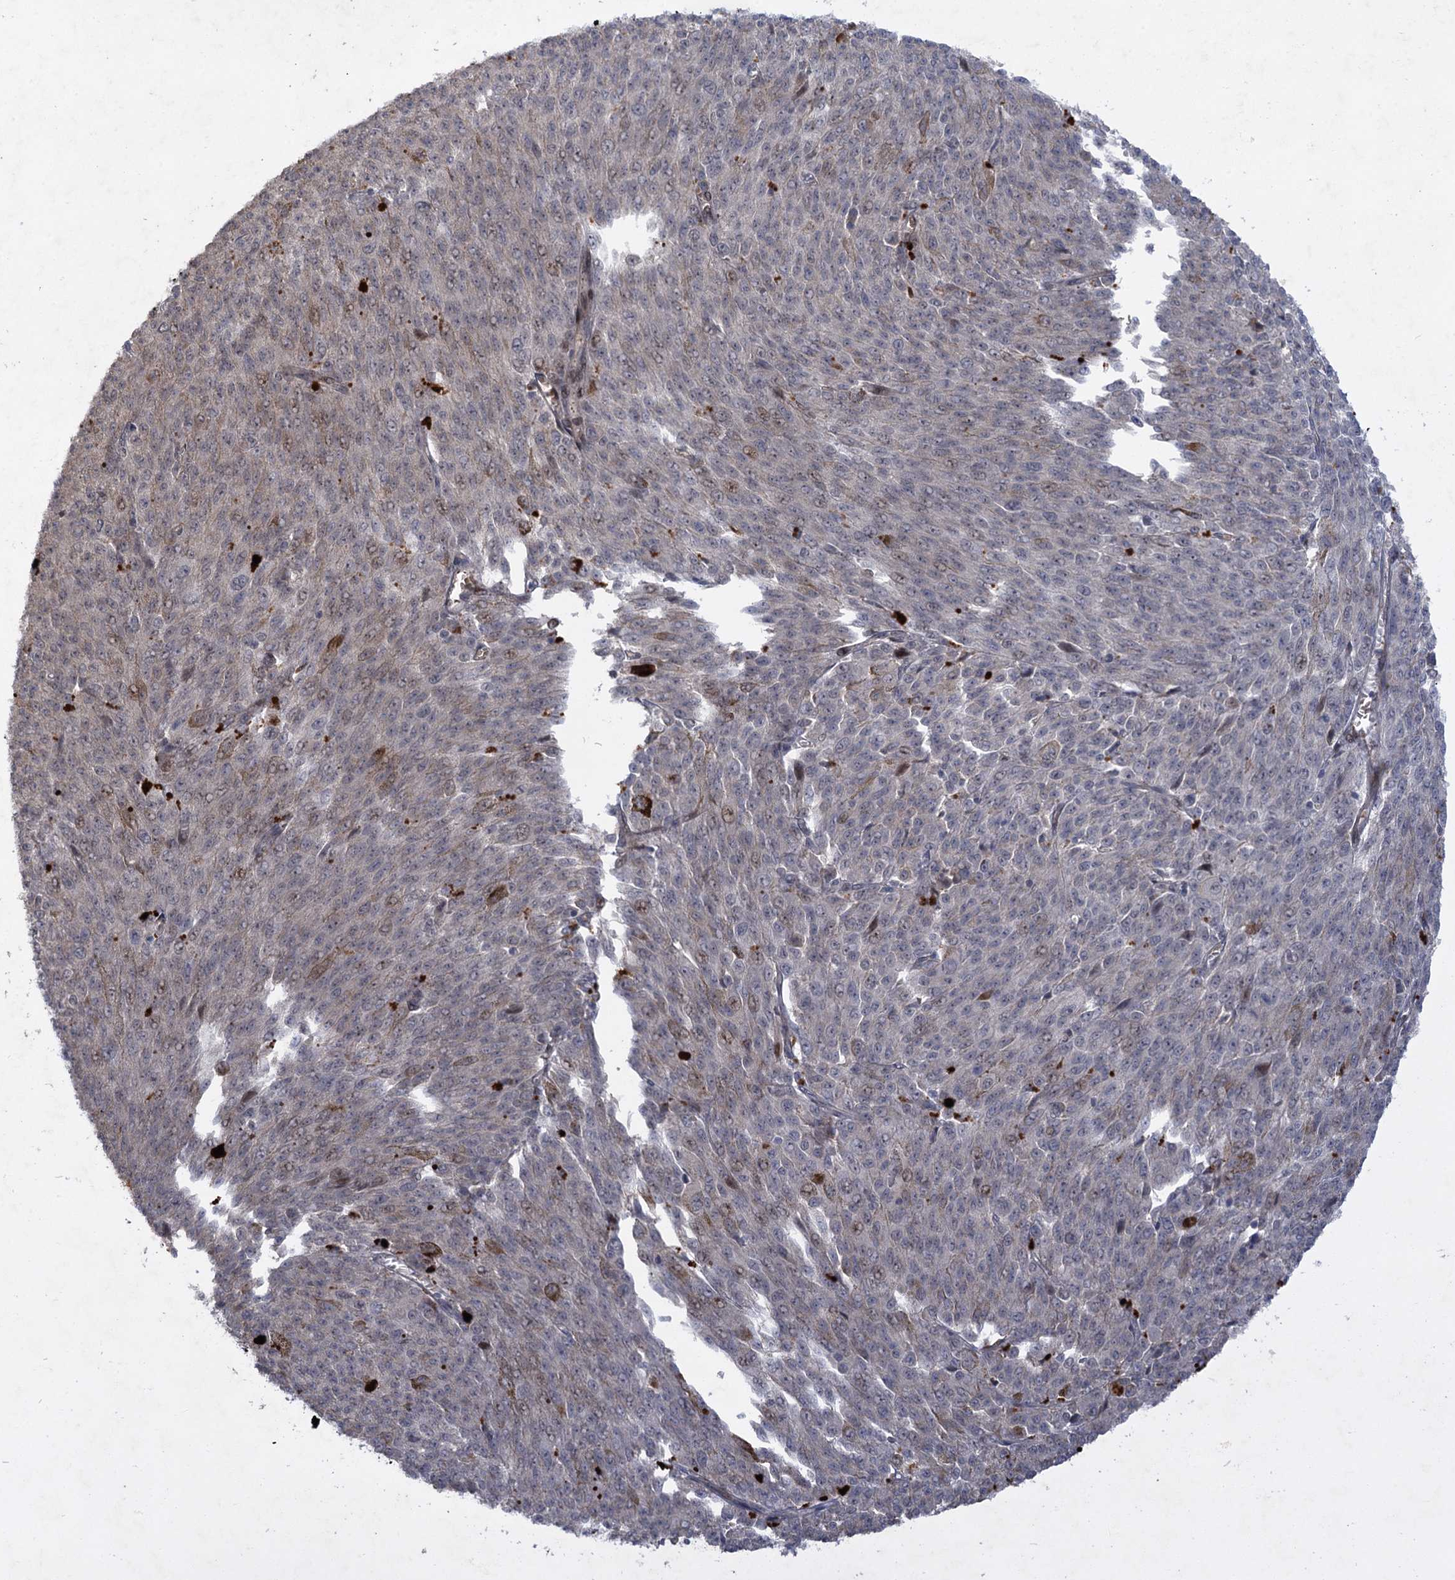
{"staining": {"intensity": "weak", "quantity": "<25%", "location": "nuclear"}, "tissue": "melanoma", "cell_type": "Tumor cells", "image_type": "cancer", "snomed": [{"axis": "morphology", "description": "Malignant melanoma, NOS"}, {"axis": "topography", "description": "Skin"}], "caption": "Protein analysis of melanoma demonstrates no significant positivity in tumor cells.", "gene": "NUDT22", "patient": {"sex": "female", "age": 52}}